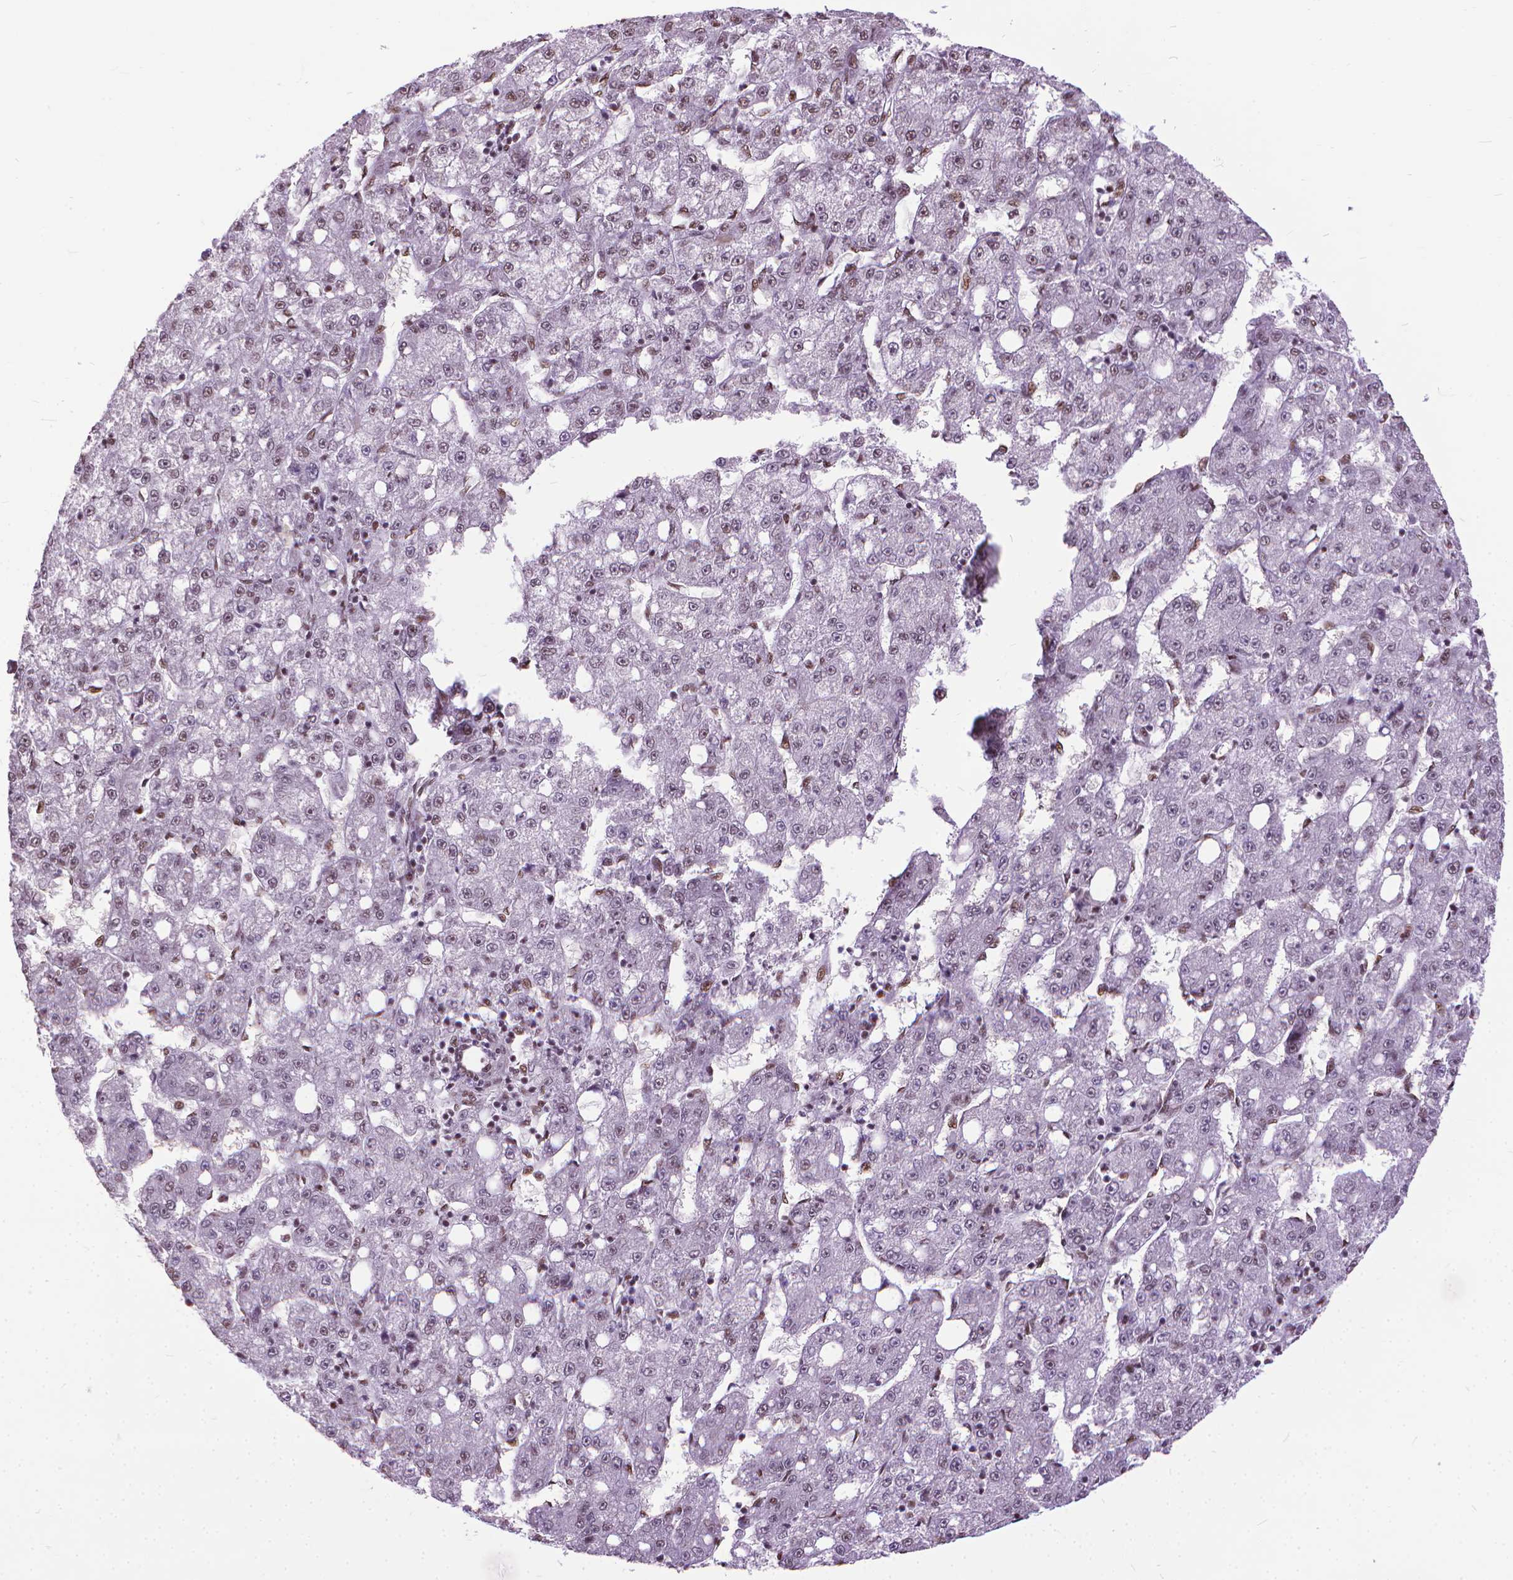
{"staining": {"intensity": "moderate", "quantity": "<25%", "location": "nuclear"}, "tissue": "liver cancer", "cell_type": "Tumor cells", "image_type": "cancer", "snomed": [{"axis": "morphology", "description": "Carcinoma, Hepatocellular, NOS"}, {"axis": "topography", "description": "Liver"}], "caption": "IHC micrograph of liver cancer (hepatocellular carcinoma) stained for a protein (brown), which demonstrates low levels of moderate nuclear expression in about <25% of tumor cells.", "gene": "AKAP8", "patient": {"sex": "female", "age": 65}}